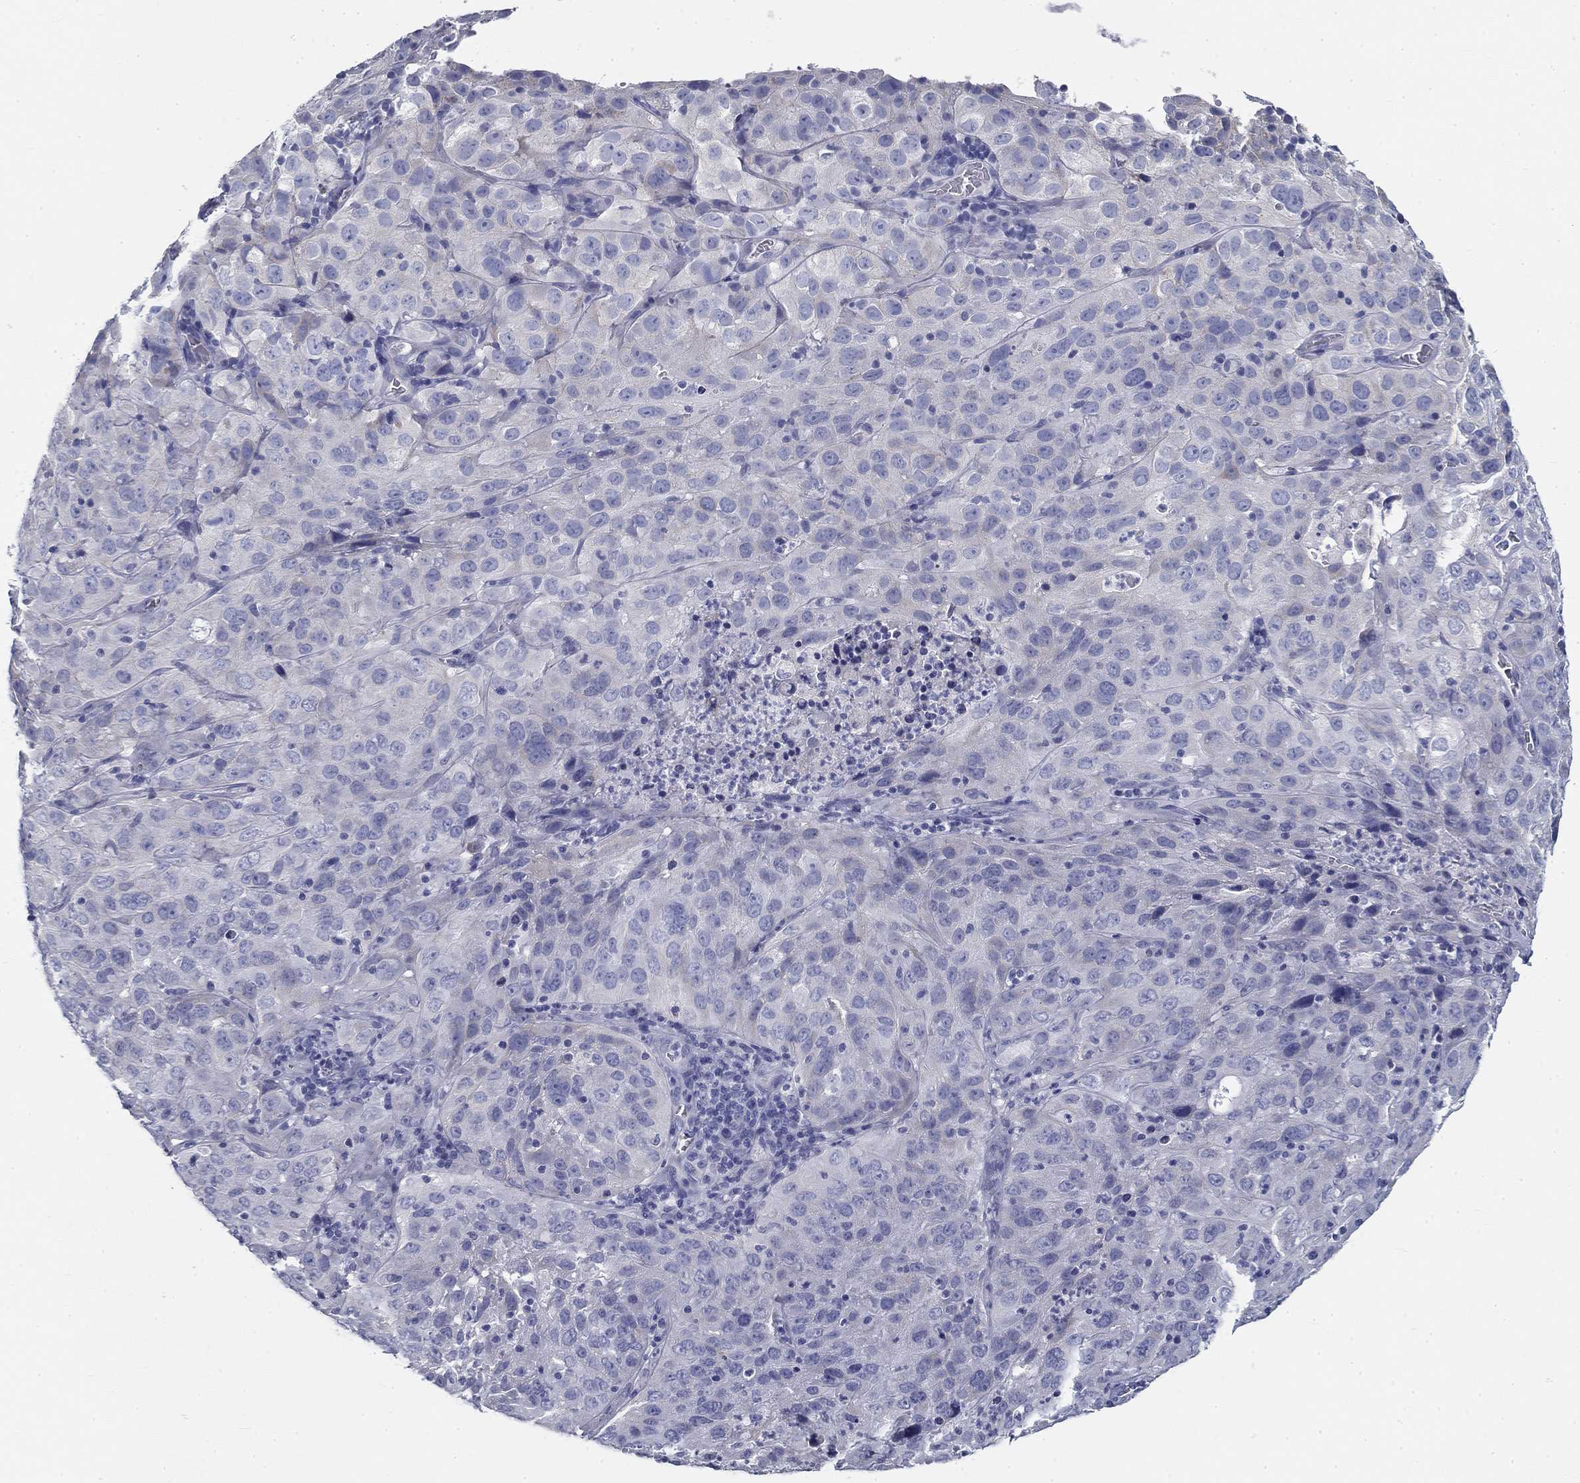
{"staining": {"intensity": "negative", "quantity": "none", "location": "none"}, "tissue": "cervical cancer", "cell_type": "Tumor cells", "image_type": "cancer", "snomed": [{"axis": "morphology", "description": "Squamous cell carcinoma, NOS"}, {"axis": "topography", "description": "Cervix"}], "caption": "This is a photomicrograph of immunohistochemistry (IHC) staining of cervical cancer, which shows no expression in tumor cells.", "gene": "GALNTL5", "patient": {"sex": "female", "age": 32}}